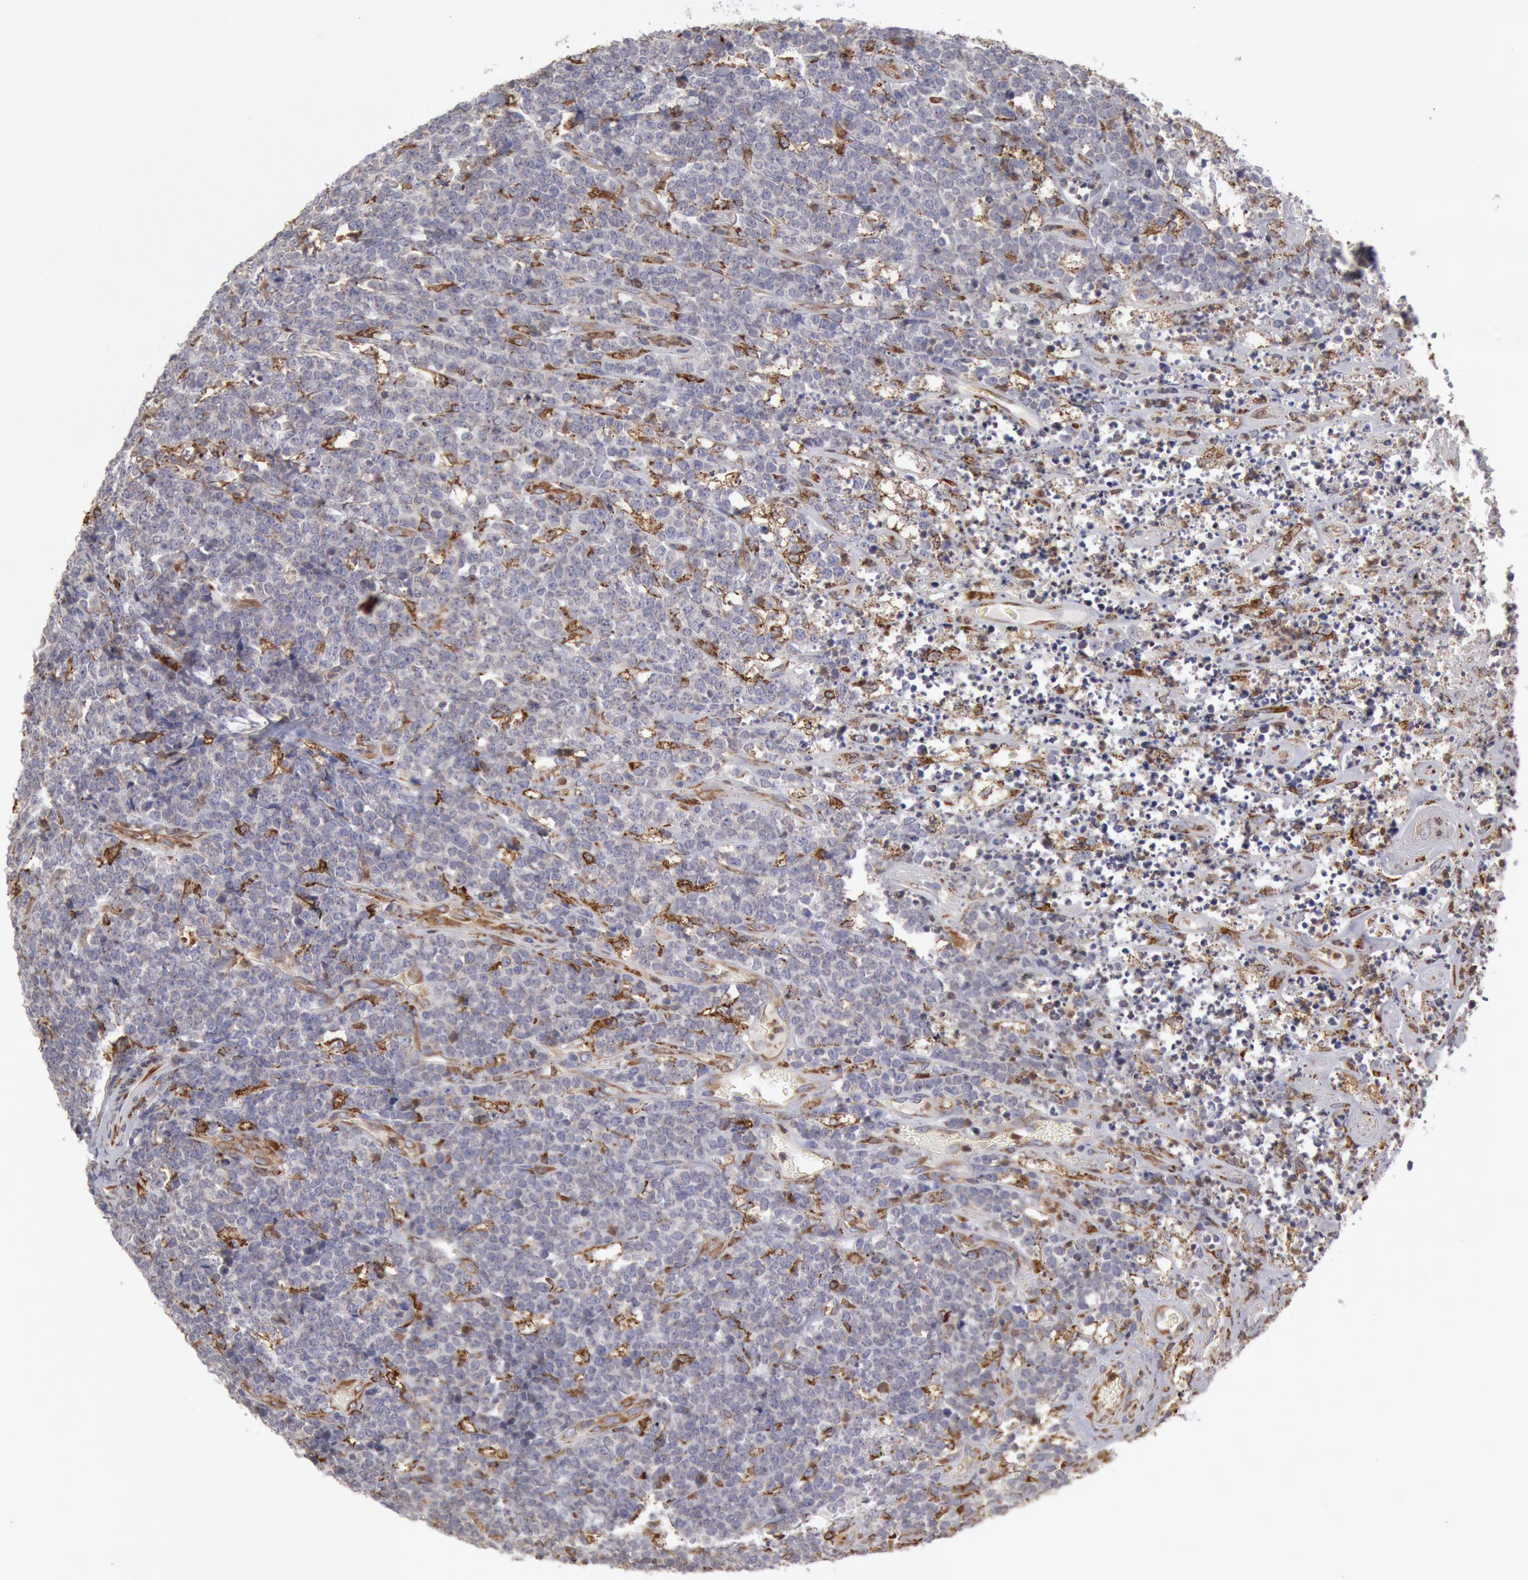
{"staining": {"intensity": "negative", "quantity": "none", "location": "none"}, "tissue": "lymphoma", "cell_type": "Tumor cells", "image_type": "cancer", "snomed": [{"axis": "morphology", "description": "Malignant lymphoma, non-Hodgkin's type, High grade"}, {"axis": "topography", "description": "Small intestine"}, {"axis": "topography", "description": "Colon"}], "caption": "IHC photomicrograph of neoplastic tissue: human lymphoma stained with DAB shows no significant protein staining in tumor cells.", "gene": "ERP44", "patient": {"sex": "male", "age": 8}}